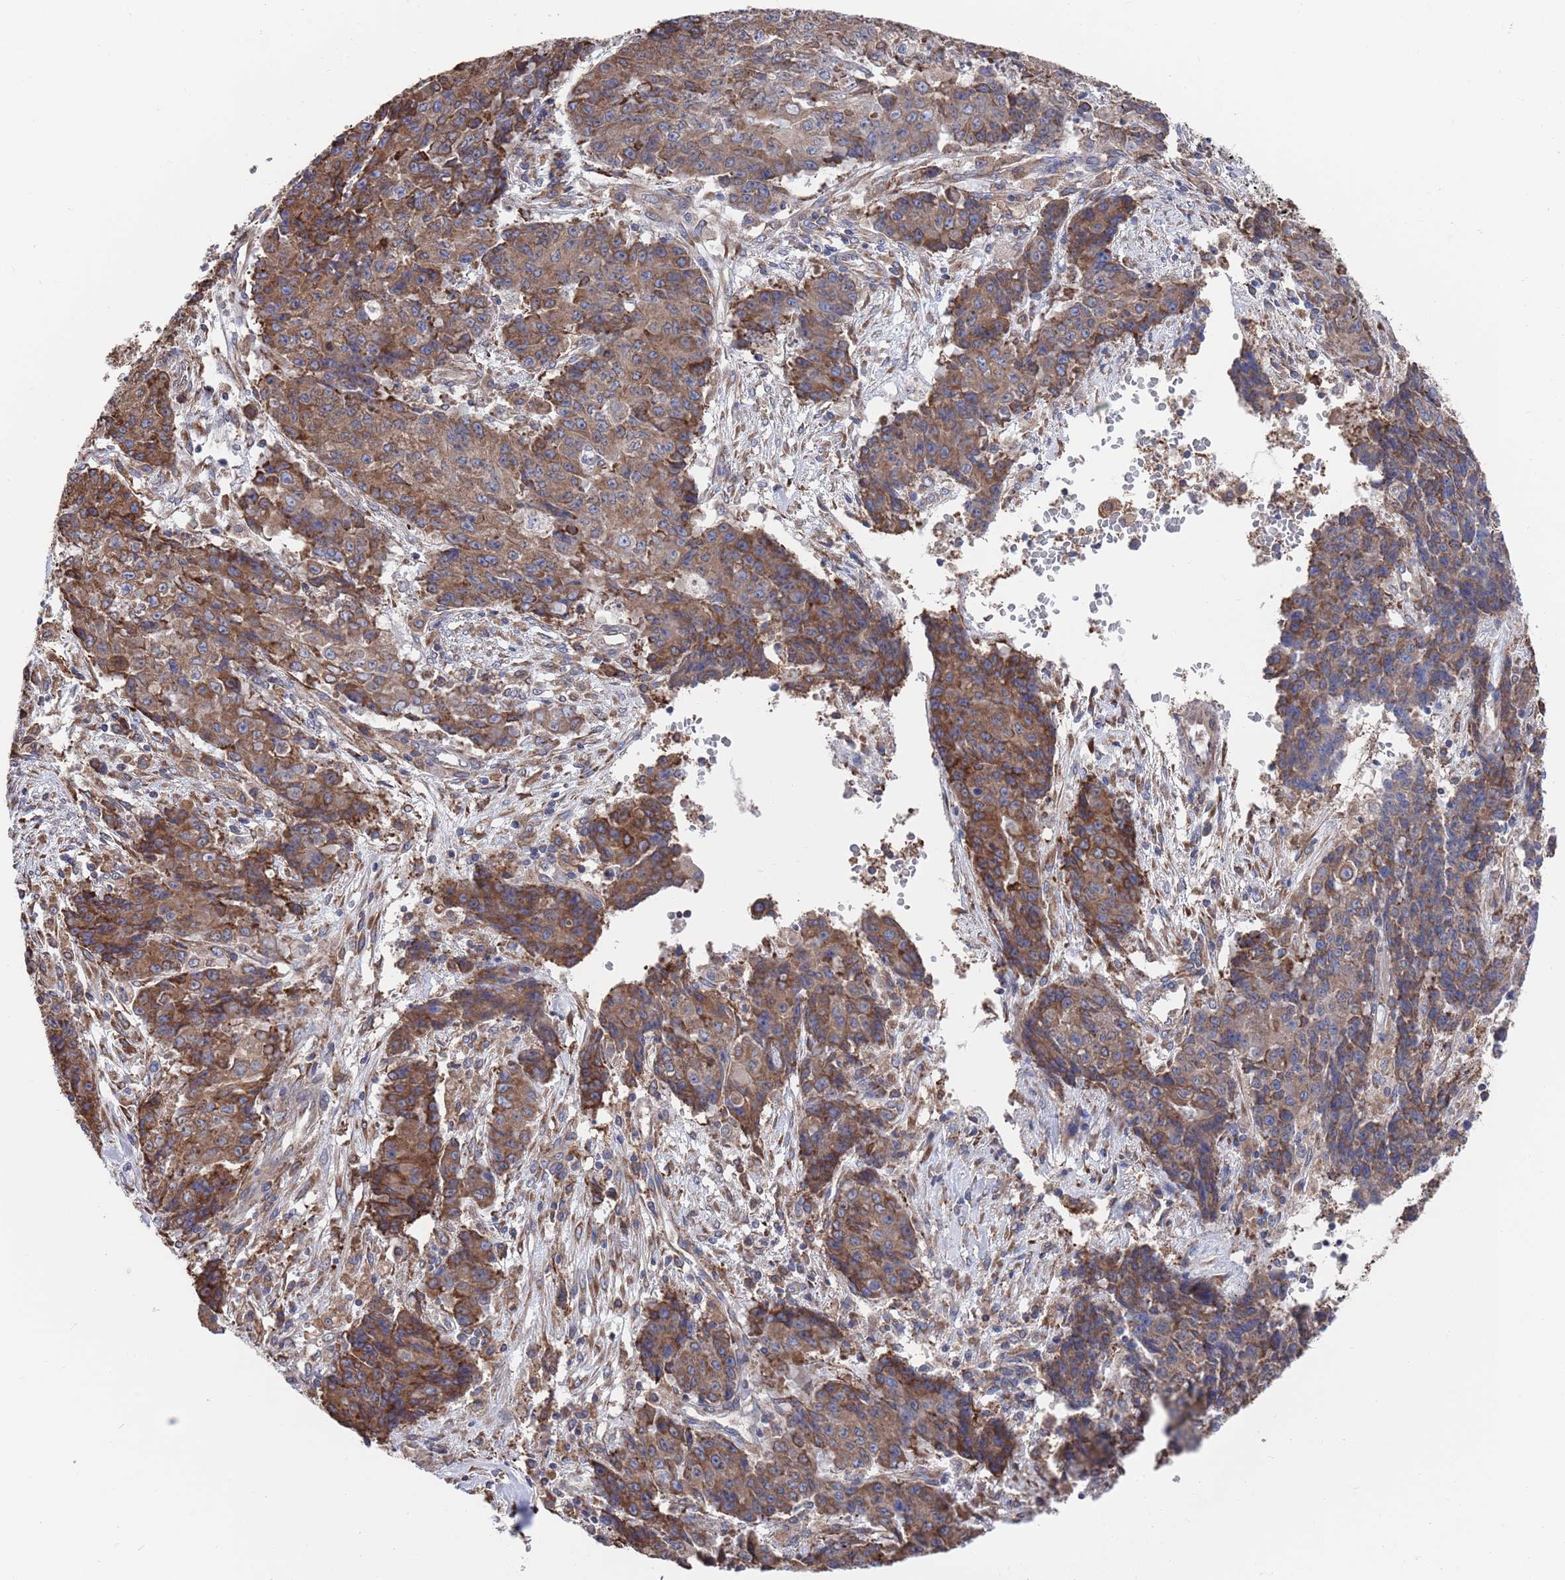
{"staining": {"intensity": "moderate", "quantity": ">75%", "location": "cytoplasmic/membranous"}, "tissue": "ovarian cancer", "cell_type": "Tumor cells", "image_type": "cancer", "snomed": [{"axis": "morphology", "description": "Carcinoma, endometroid"}, {"axis": "topography", "description": "Ovary"}], "caption": "Immunohistochemistry staining of endometroid carcinoma (ovarian), which displays medium levels of moderate cytoplasmic/membranous positivity in about >75% of tumor cells indicating moderate cytoplasmic/membranous protein expression. The staining was performed using DAB (brown) for protein detection and nuclei were counterstained in hematoxylin (blue).", "gene": "GID8", "patient": {"sex": "female", "age": 42}}